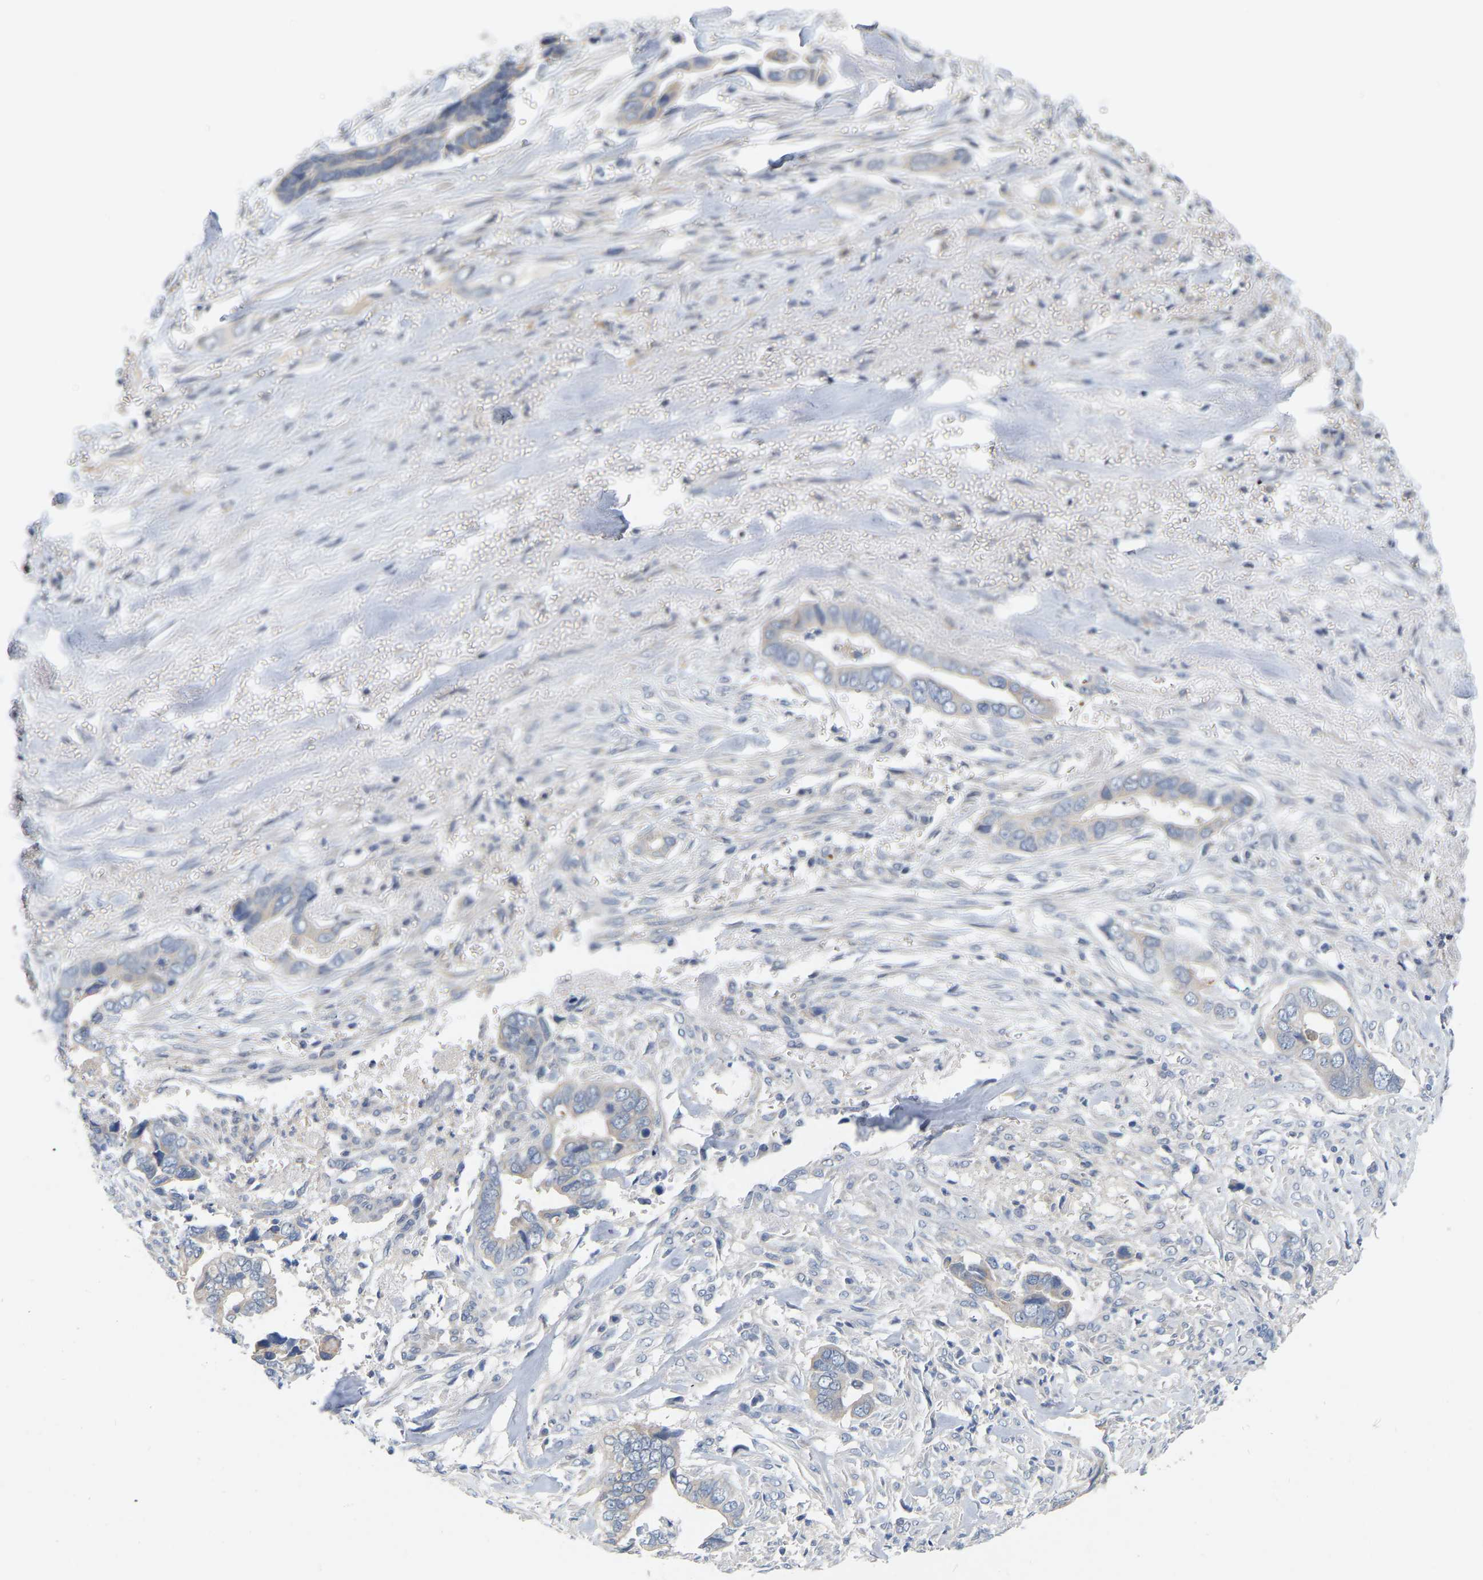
{"staining": {"intensity": "negative", "quantity": "none", "location": "none"}, "tissue": "liver cancer", "cell_type": "Tumor cells", "image_type": "cancer", "snomed": [{"axis": "morphology", "description": "Cholangiocarcinoma"}, {"axis": "topography", "description": "Liver"}], "caption": "Immunohistochemistry (IHC) photomicrograph of liver cholangiocarcinoma stained for a protein (brown), which demonstrates no expression in tumor cells.", "gene": "WIPI2", "patient": {"sex": "female", "age": 79}}